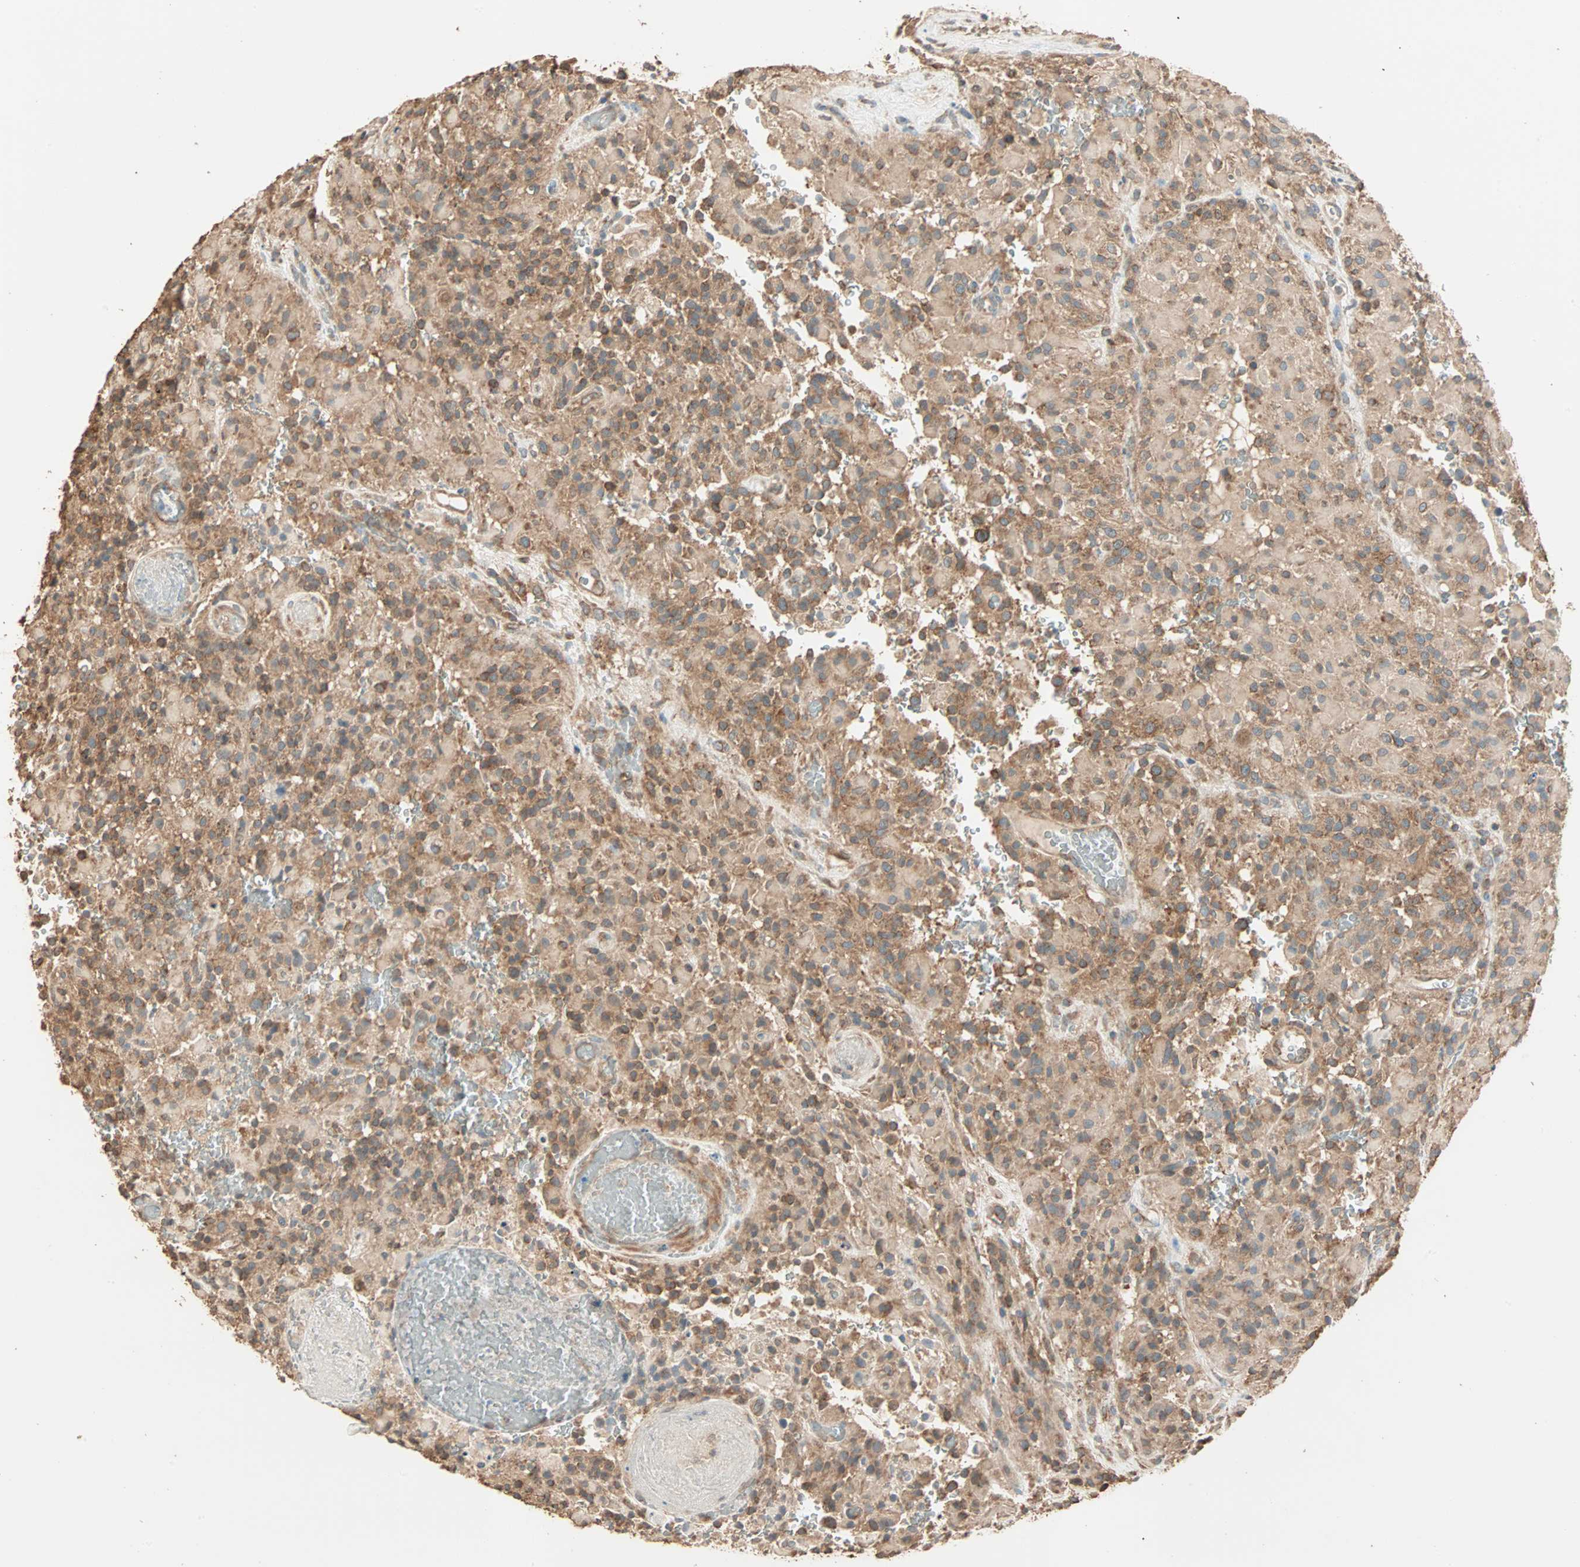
{"staining": {"intensity": "moderate", "quantity": ">75%", "location": "cytoplasmic/membranous"}, "tissue": "glioma", "cell_type": "Tumor cells", "image_type": "cancer", "snomed": [{"axis": "morphology", "description": "Glioma, malignant, High grade"}, {"axis": "topography", "description": "Brain"}], "caption": "IHC micrograph of neoplastic tissue: human high-grade glioma (malignant) stained using IHC displays medium levels of moderate protein expression localized specifically in the cytoplasmic/membranous of tumor cells, appearing as a cytoplasmic/membranous brown color.", "gene": "EIF4G2", "patient": {"sex": "male", "age": 71}}